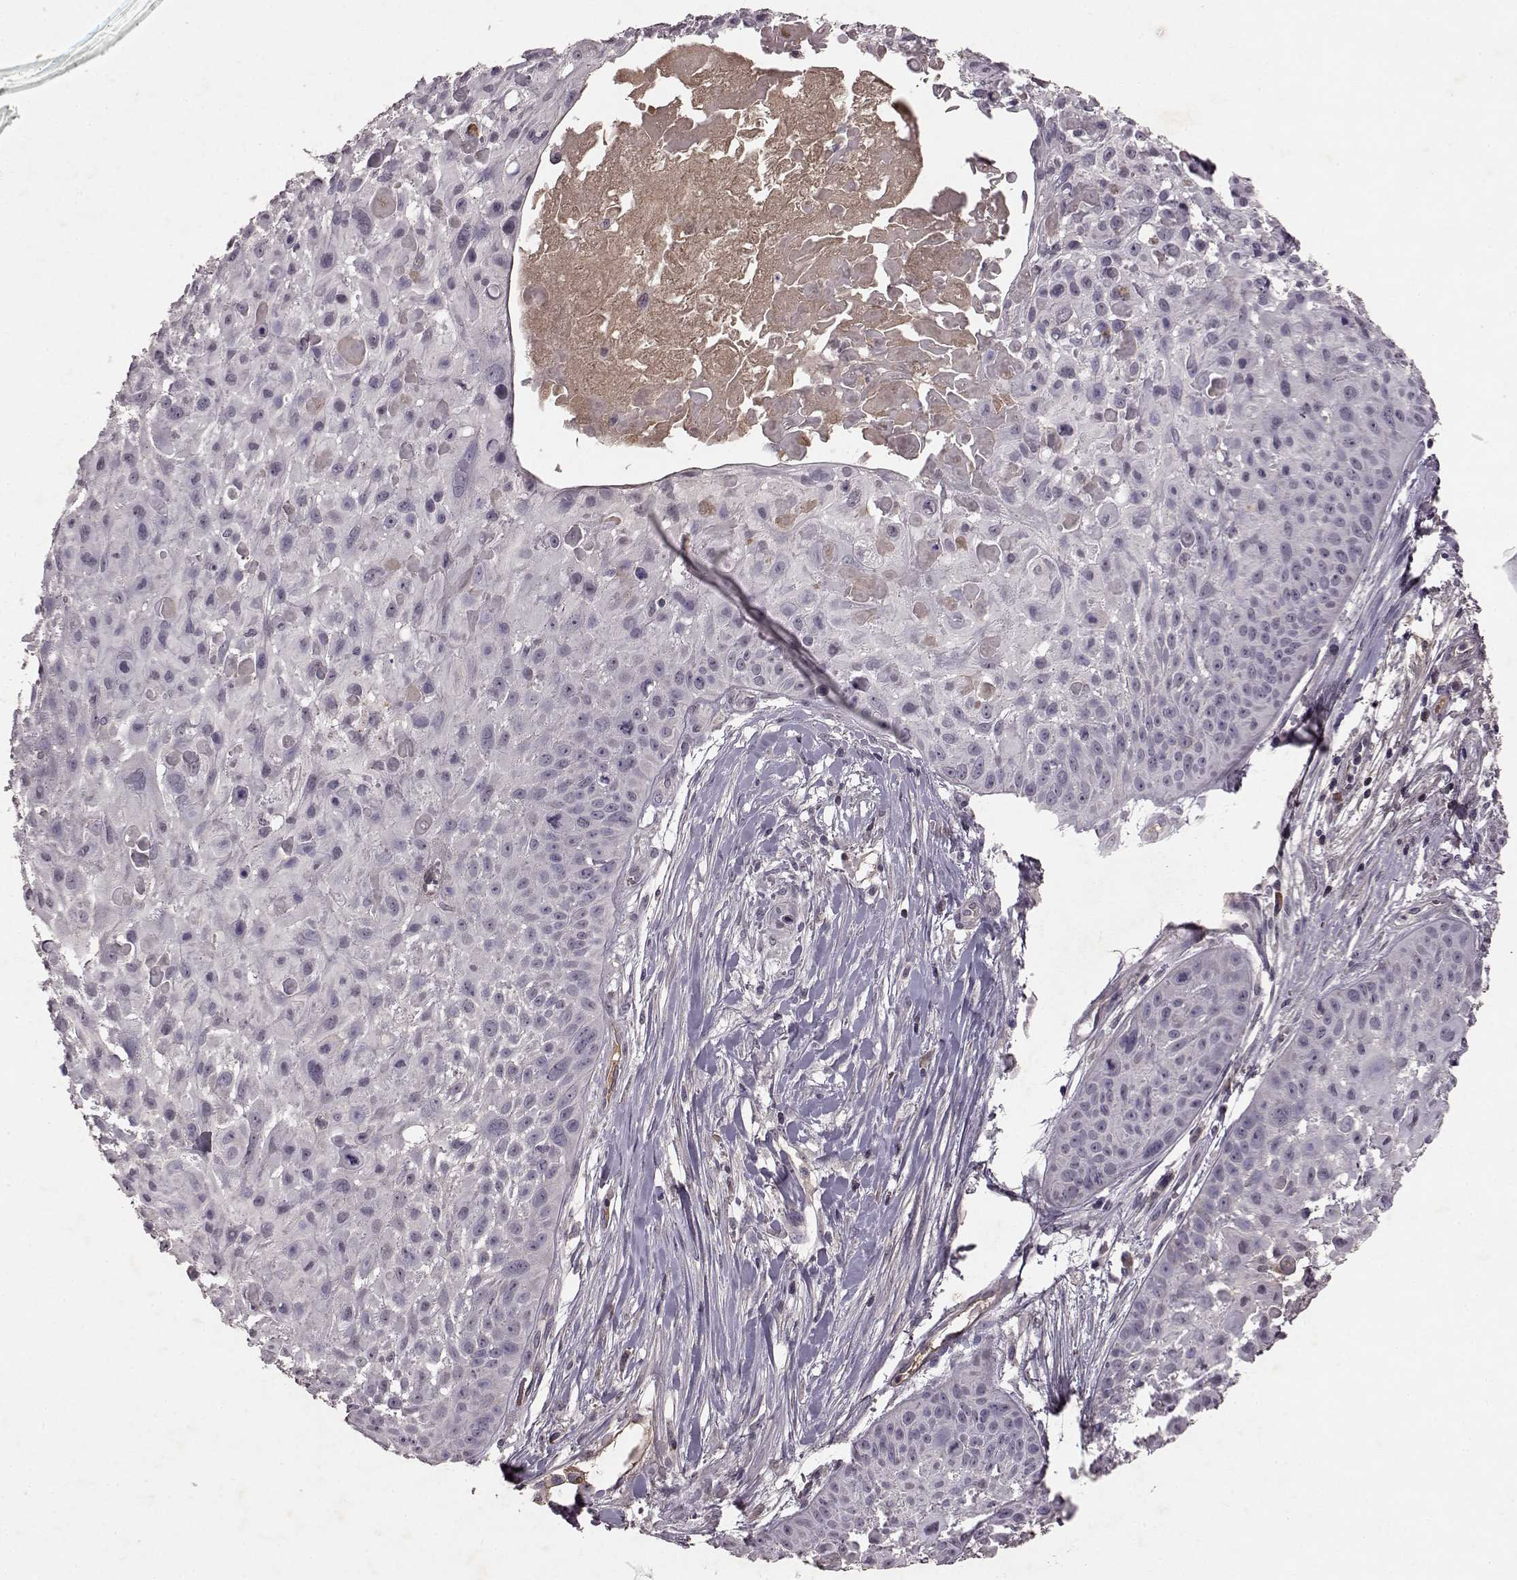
{"staining": {"intensity": "negative", "quantity": "none", "location": "none"}, "tissue": "skin cancer", "cell_type": "Tumor cells", "image_type": "cancer", "snomed": [{"axis": "morphology", "description": "Squamous cell carcinoma, NOS"}, {"axis": "topography", "description": "Skin"}, {"axis": "topography", "description": "Anal"}], "caption": "The immunohistochemistry image has no significant expression in tumor cells of squamous cell carcinoma (skin) tissue.", "gene": "FRRS1L", "patient": {"sex": "female", "age": 75}}